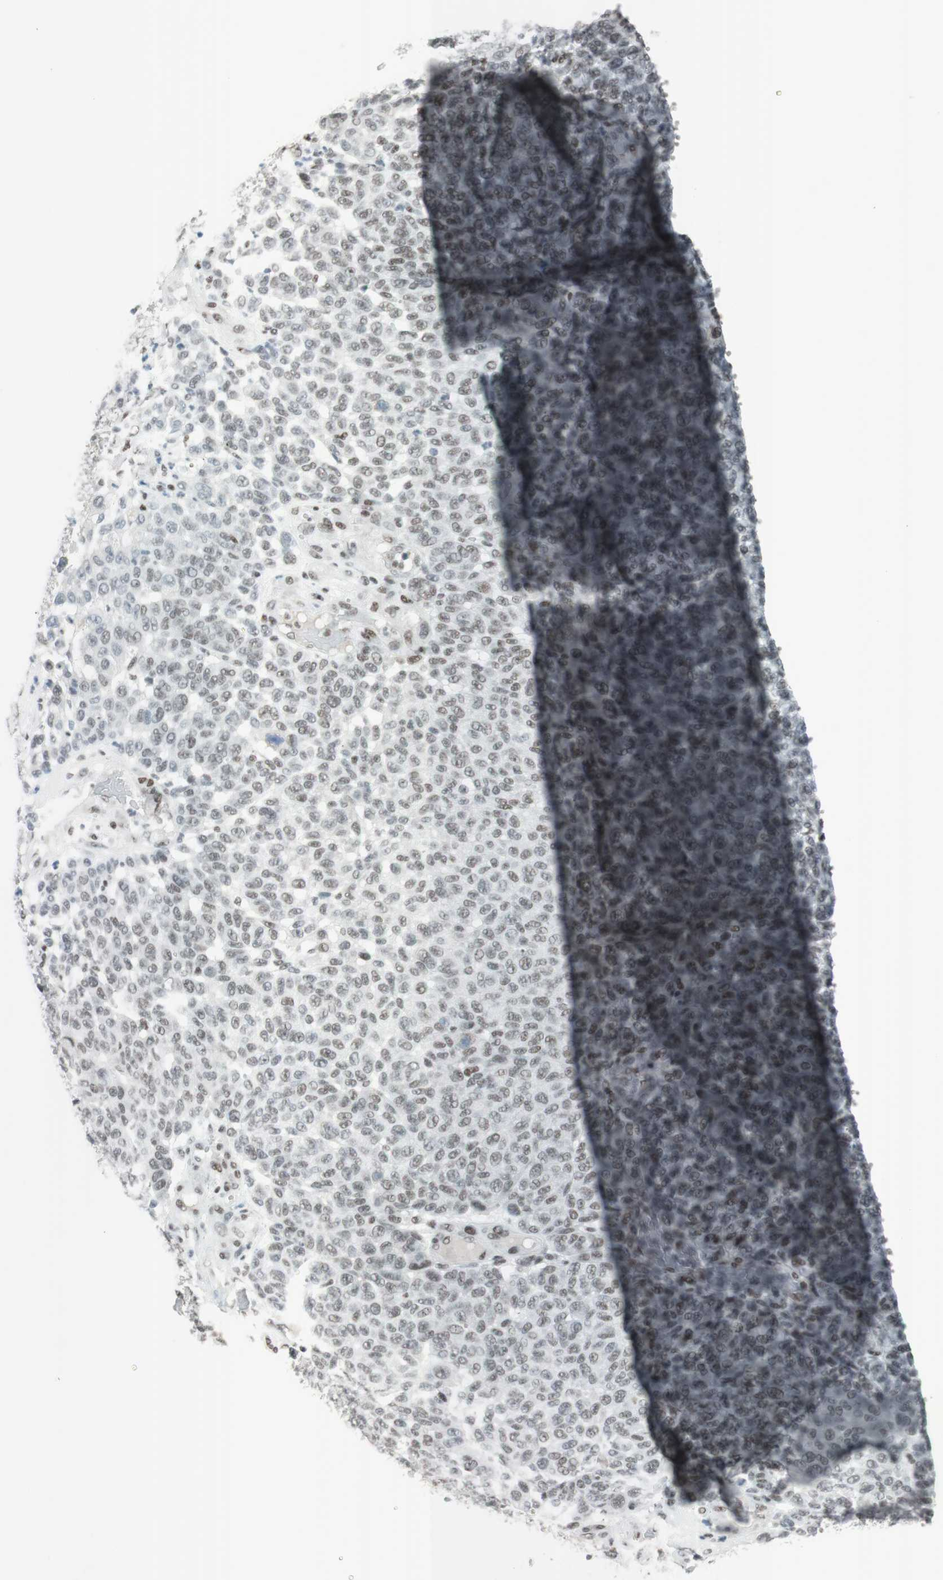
{"staining": {"intensity": "weak", "quantity": "25%-75%", "location": "nuclear"}, "tissue": "melanoma", "cell_type": "Tumor cells", "image_type": "cancer", "snomed": [{"axis": "morphology", "description": "Malignant melanoma, NOS"}, {"axis": "topography", "description": "Skin"}], "caption": "Immunohistochemical staining of human melanoma exhibits low levels of weak nuclear expression in about 25%-75% of tumor cells.", "gene": "ARID1A", "patient": {"sex": "male", "age": 59}}